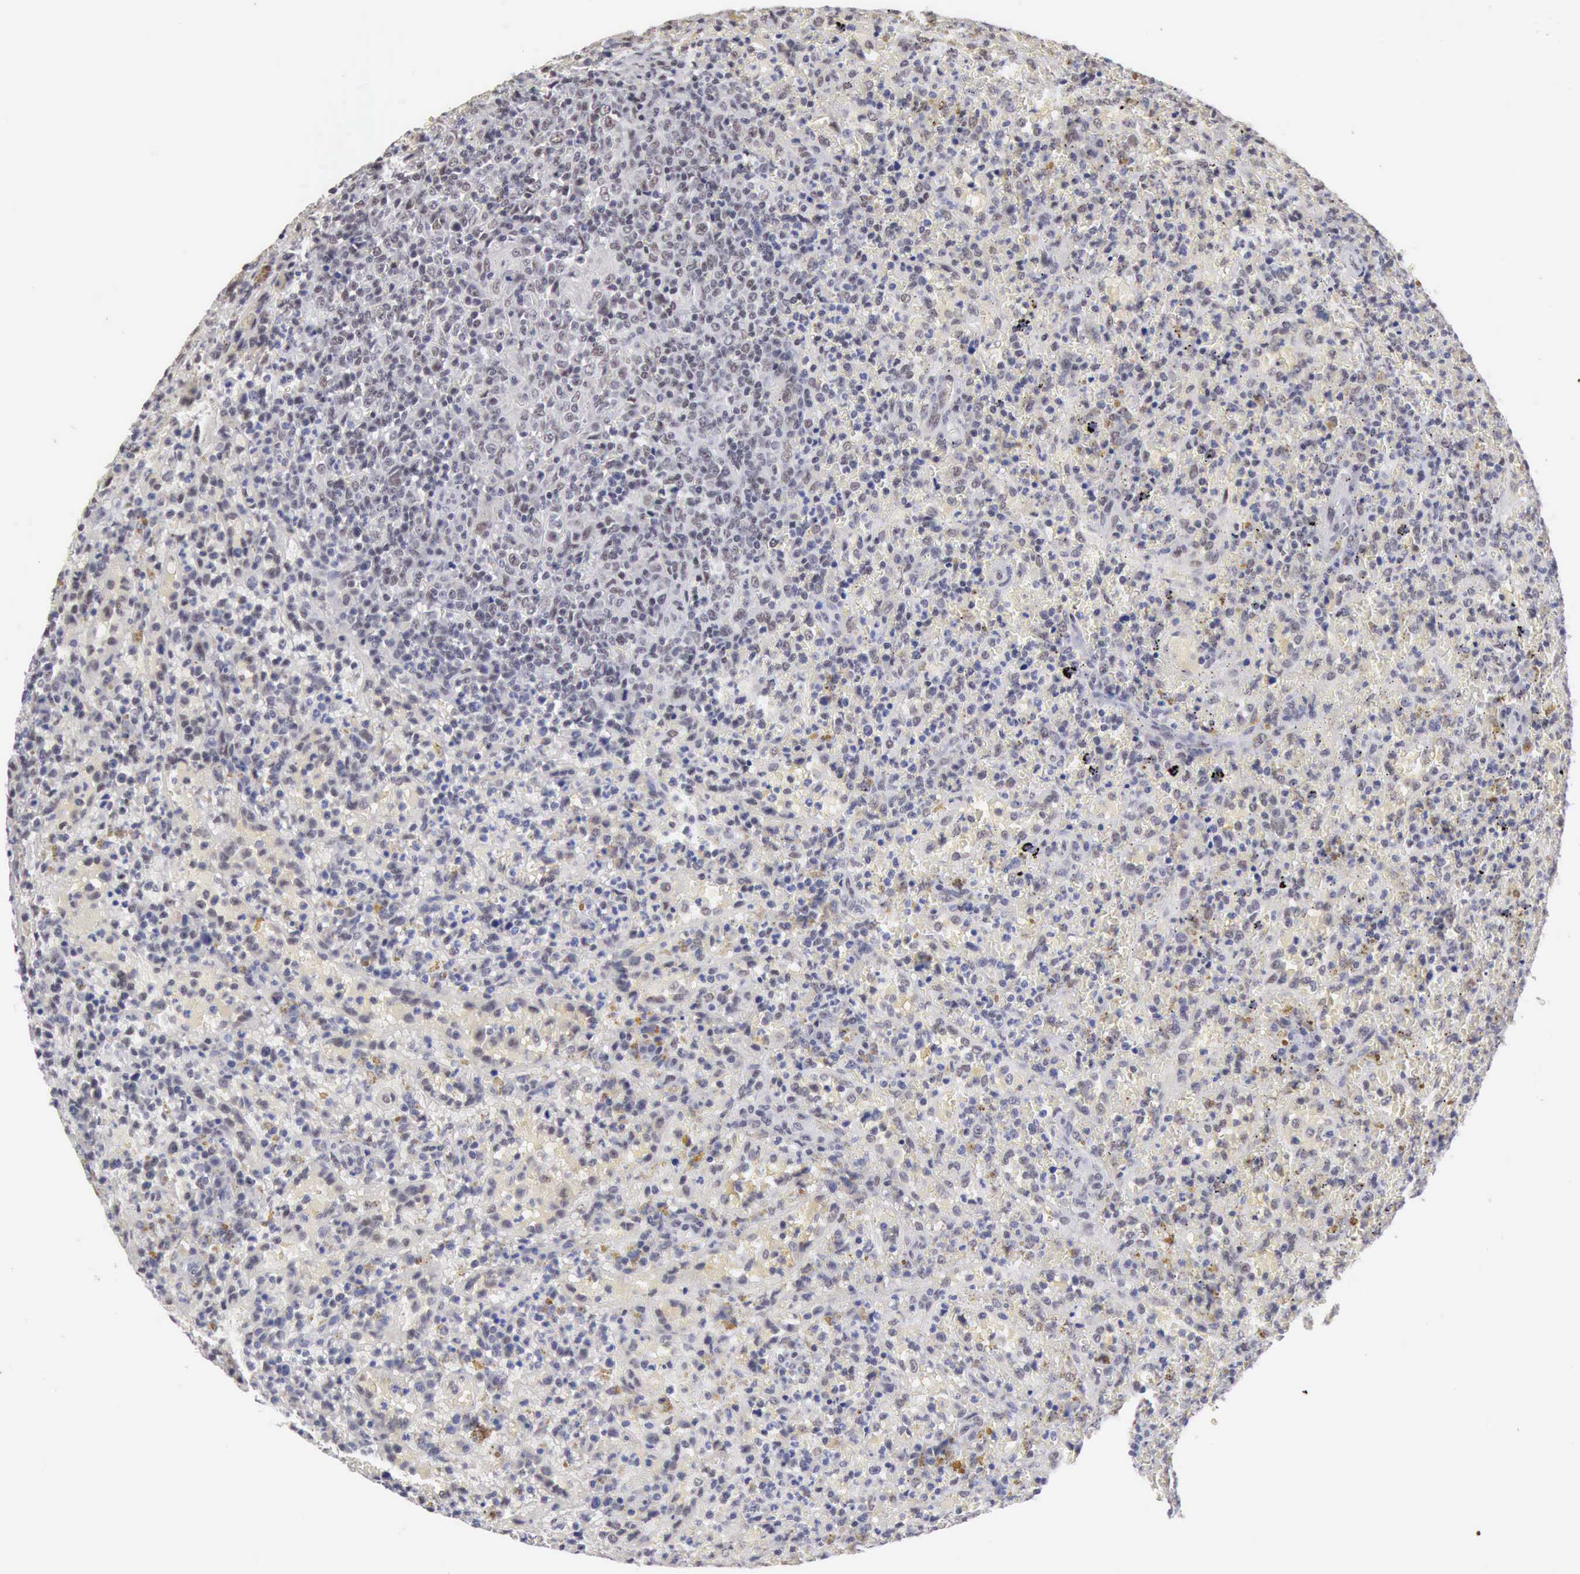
{"staining": {"intensity": "weak", "quantity": "<25%", "location": "nuclear"}, "tissue": "lymphoma", "cell_type": "Tumor cells", "image_type": "cancer", "snomed": [{"axis": "morphology", "description": "Malignant lymphoma, non-Hodgkin's type, High grade"}, {"axis": "topography", "description": "Spleen"}, {"axis": "topography", "description": "Lymph node"}], "caption": "This is an IHC histopathology image of lymphoma. There is no staining in tumor cells.", "gene": "TAF1", "patient": {"sex": "female", "age": 70}}